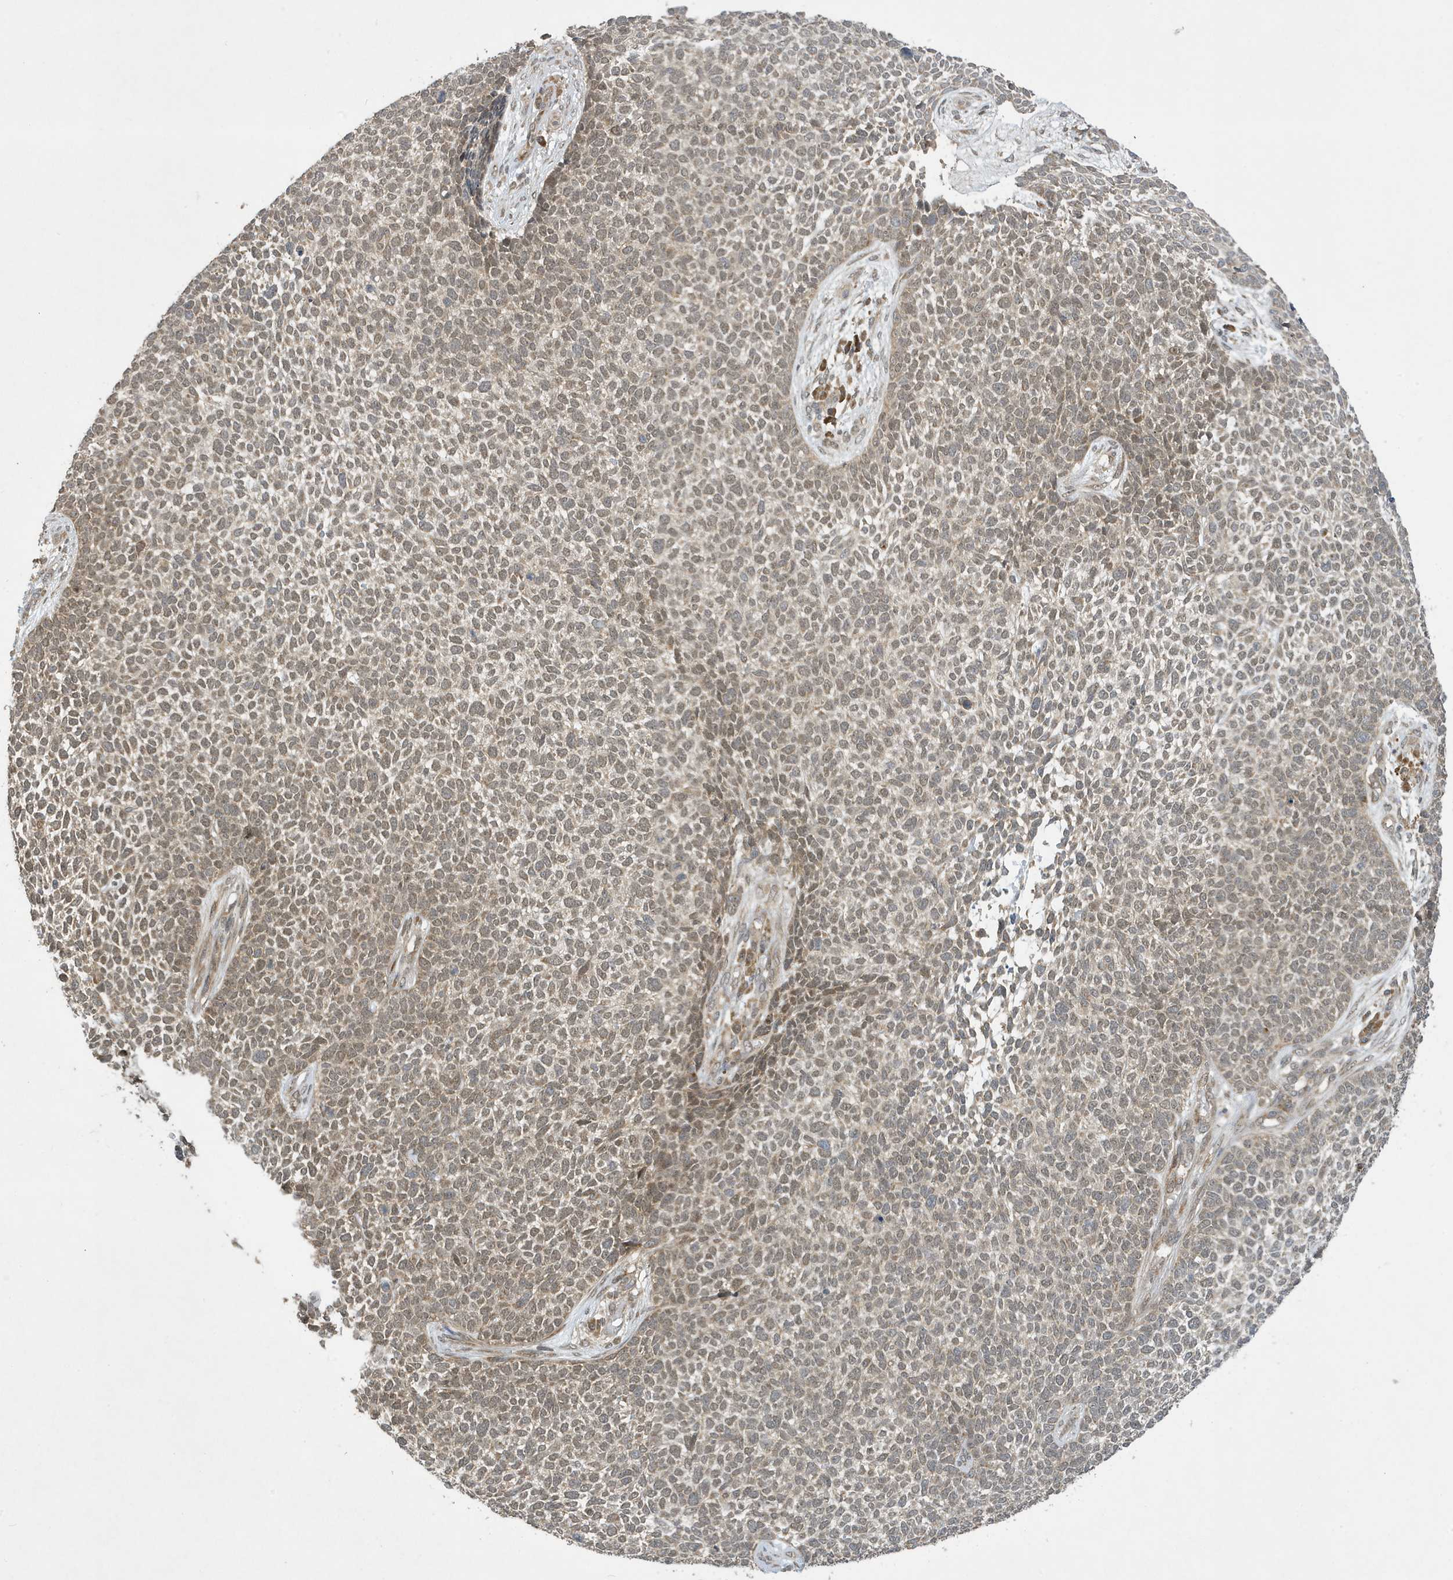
{"staining": {"intensity": "weak", "quantity": ">75%", "location": "cytoplasmic/membranous,nuclear"}, "tissue": "skin cancer", "cell_type": "Tumor cells", "image_type": "cancer", "snomed": [{"axis": "morphology", "description": "Basal cell carcinoma"}, {"axis": "topography", "description": "Skin"}], "caption": "Brown immunohistochemical staining in skin basal cell carcinoma exhibits weak cytoplasmic/membranous and nuclear positivity in about >75% of tumor cells.", "gene": "NCOA7", "patient": {"sex": "female", "age": 84}}